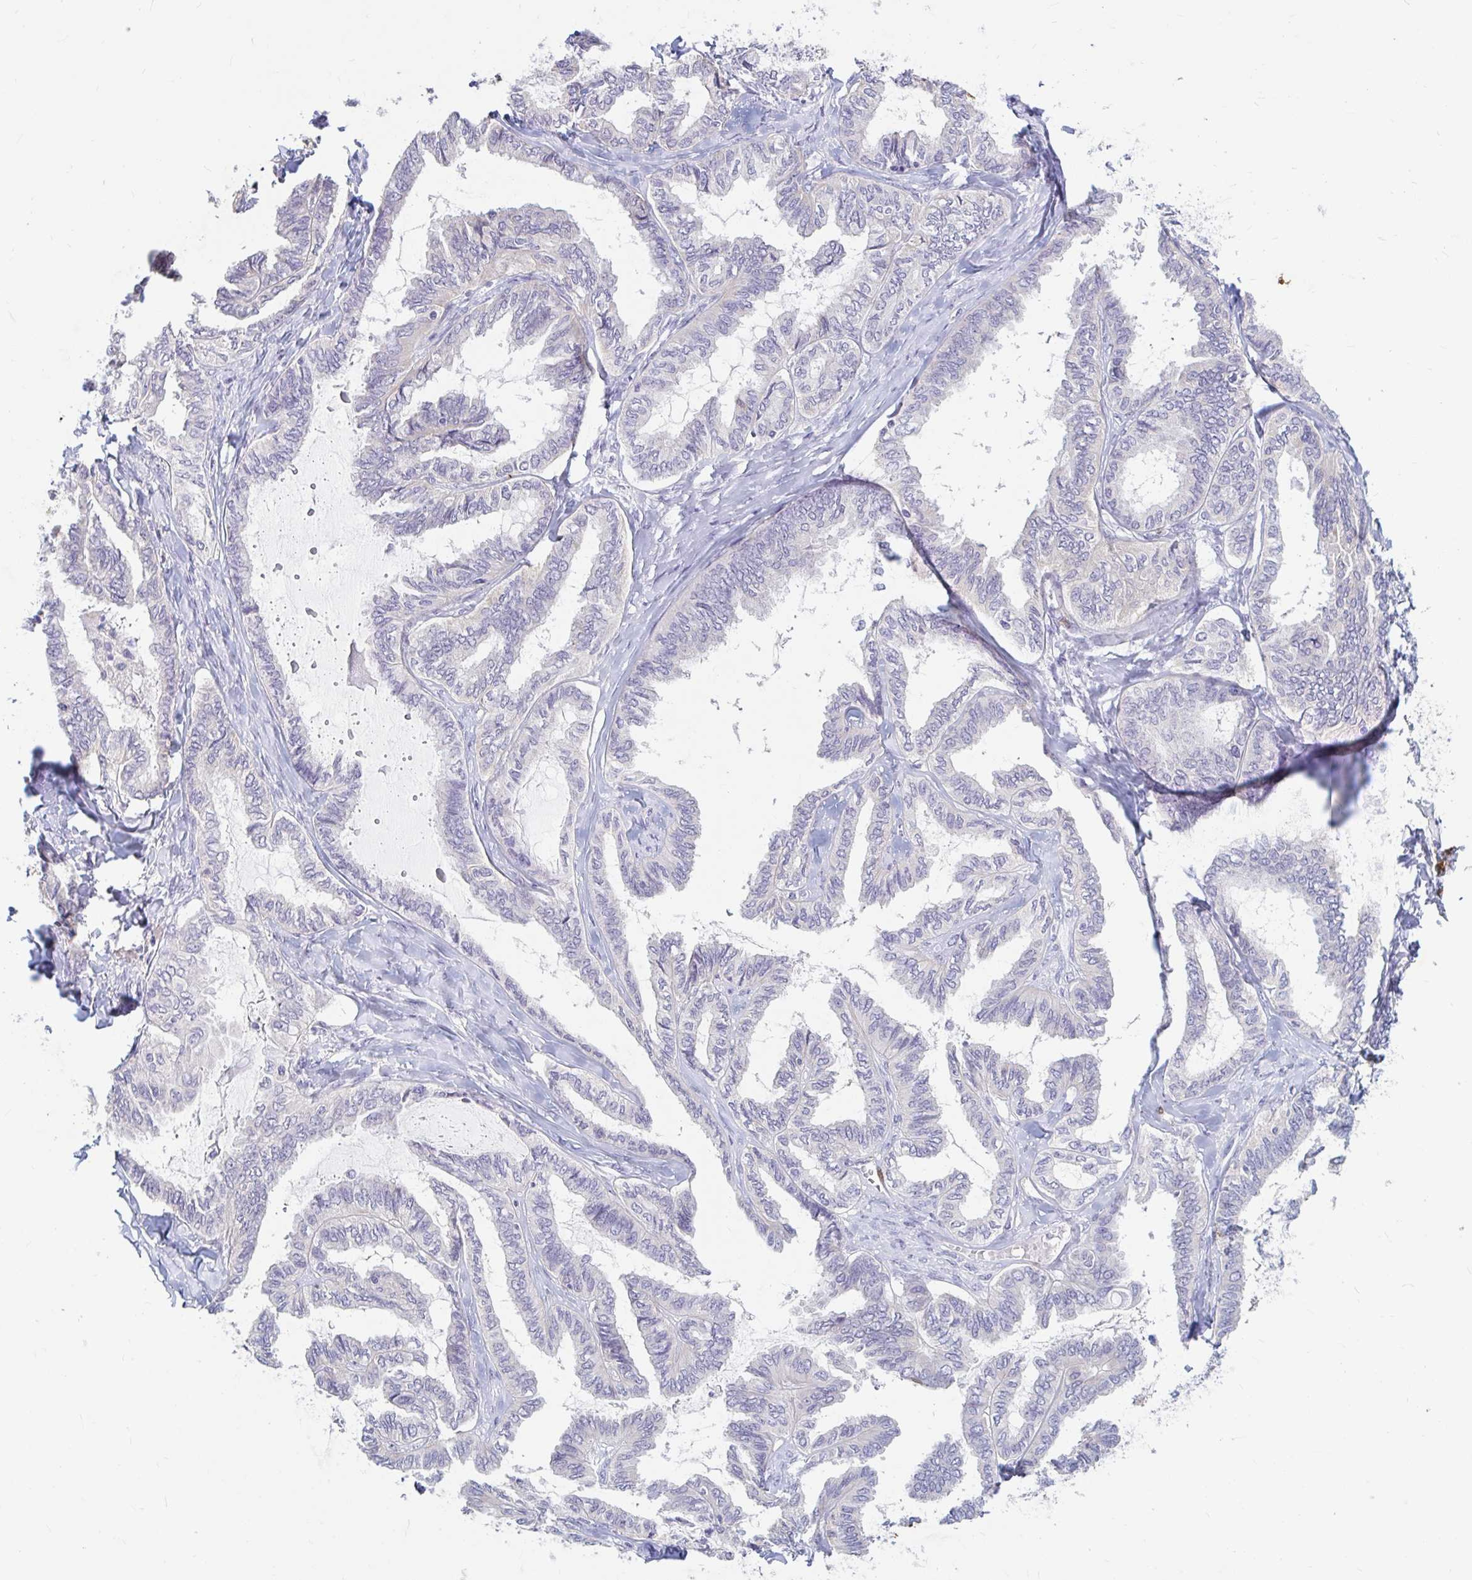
{"staining": {"intensity": "negative", "quantity": "none", "location": "none"}, "tissue": "ovarian cancer", "cell_type": "Tumor cells", "image_type": "cancer", "snomed": [{"axis": "morphology", "description": "Carcinoma, endometroid"}, {"axis": "topography", "description": "Ovary"}], "caption": "Tumor cells are negative for brown protein staining in ovarian cancer (endometroid carcinoma).", "gene": "ADH1A", "patient": {"sex": "female", "age": 70}}